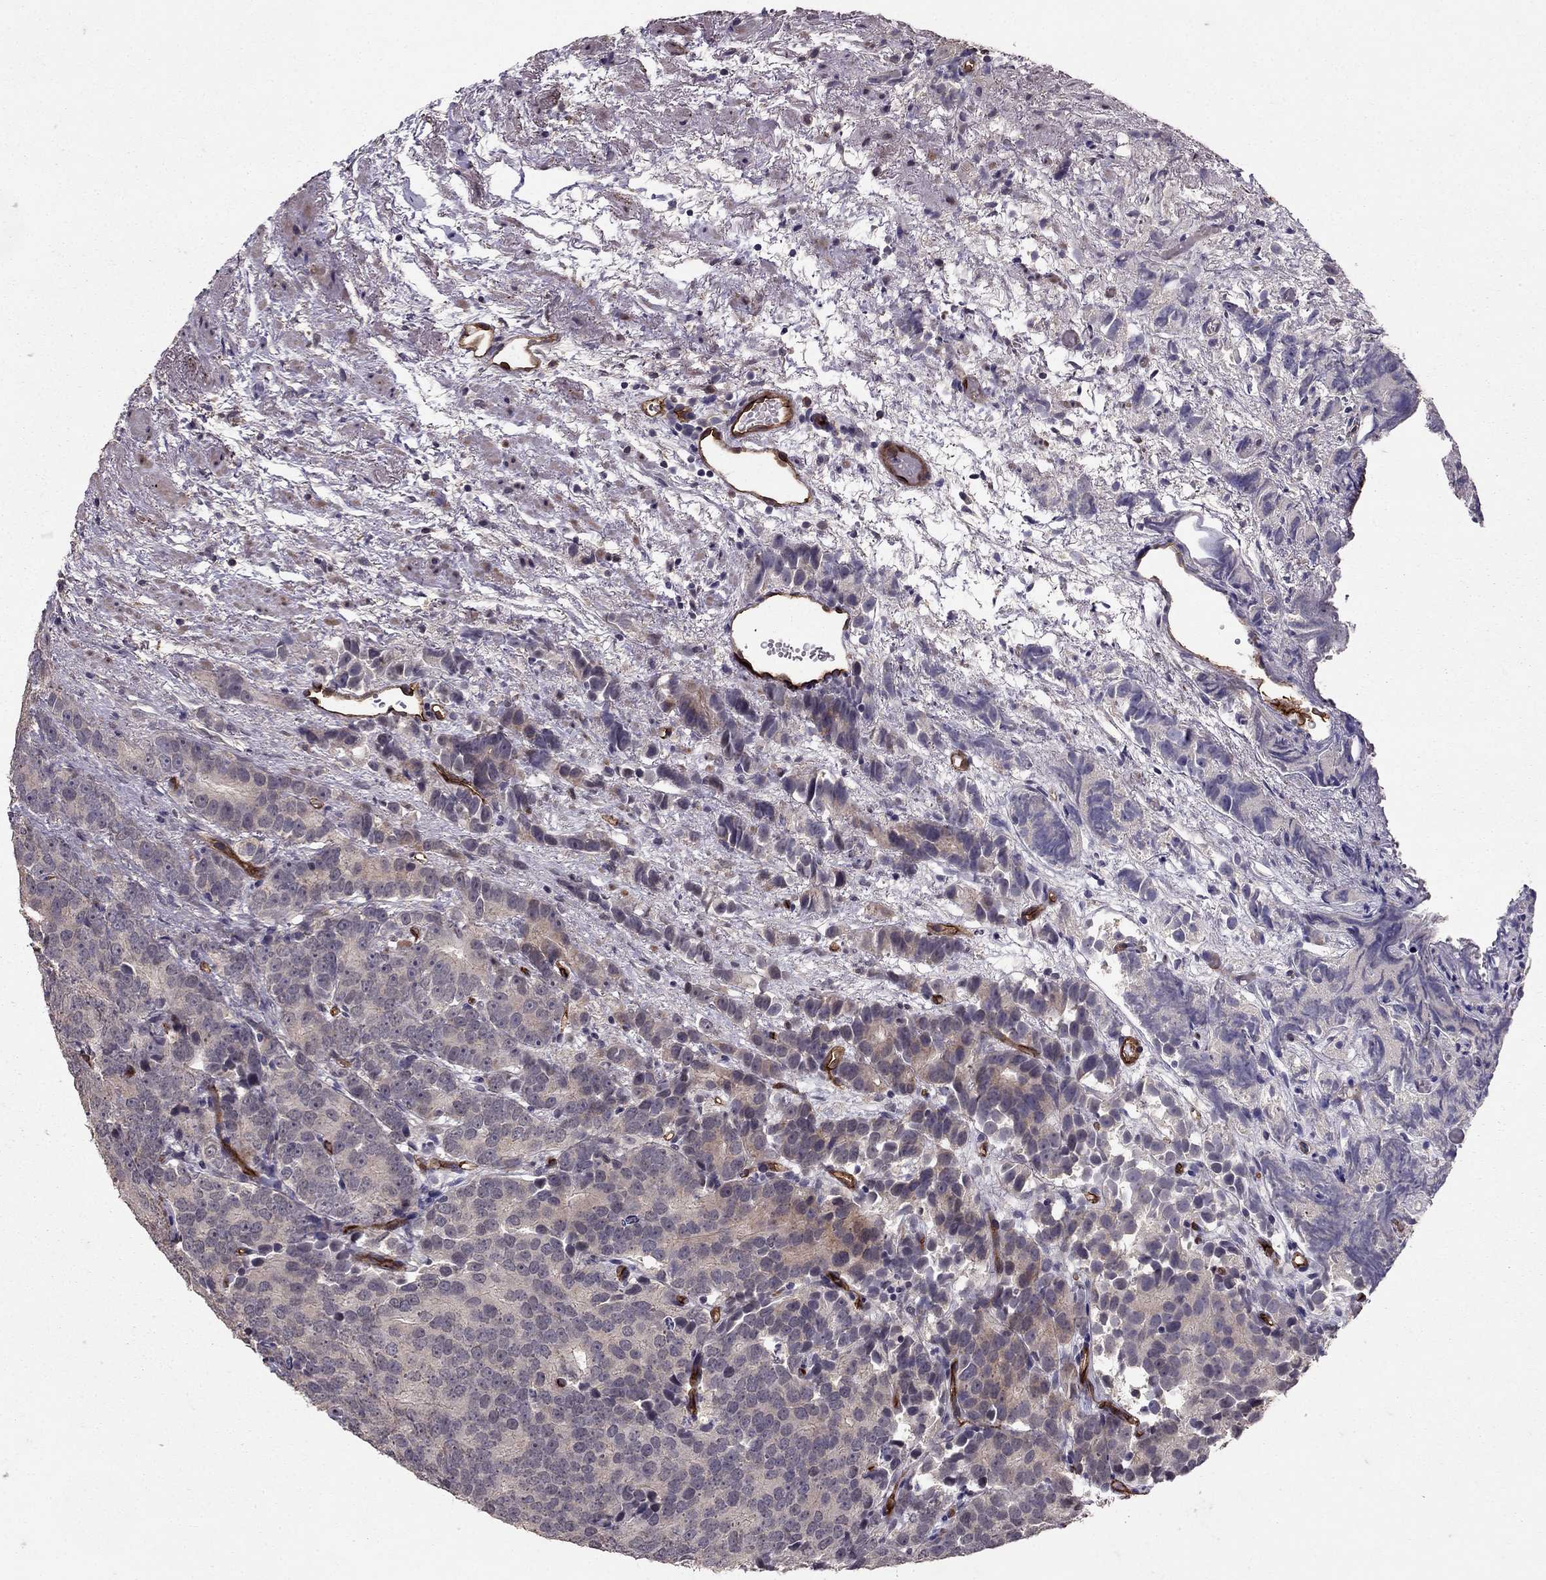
{"staining": {"intensity": "weak", "quantity": "<25%", "location": "cytoplasmic/membranous"}, "tissue": "prostate cancer", "cell_type": "Tumor cells", "image_type": "cancer", "snomed": [{"axis": "morphology", "description": "Adenocarcinoma, High grade"}, {"axis": "topography", "description": "Prostate"}], "caption": "The micrograph demonstrates no staining of tumor cells in prostate adenocarcinoma (high-grade).", "gene": "RASIP1", "patient": {"sex": "male", "age": 90}}